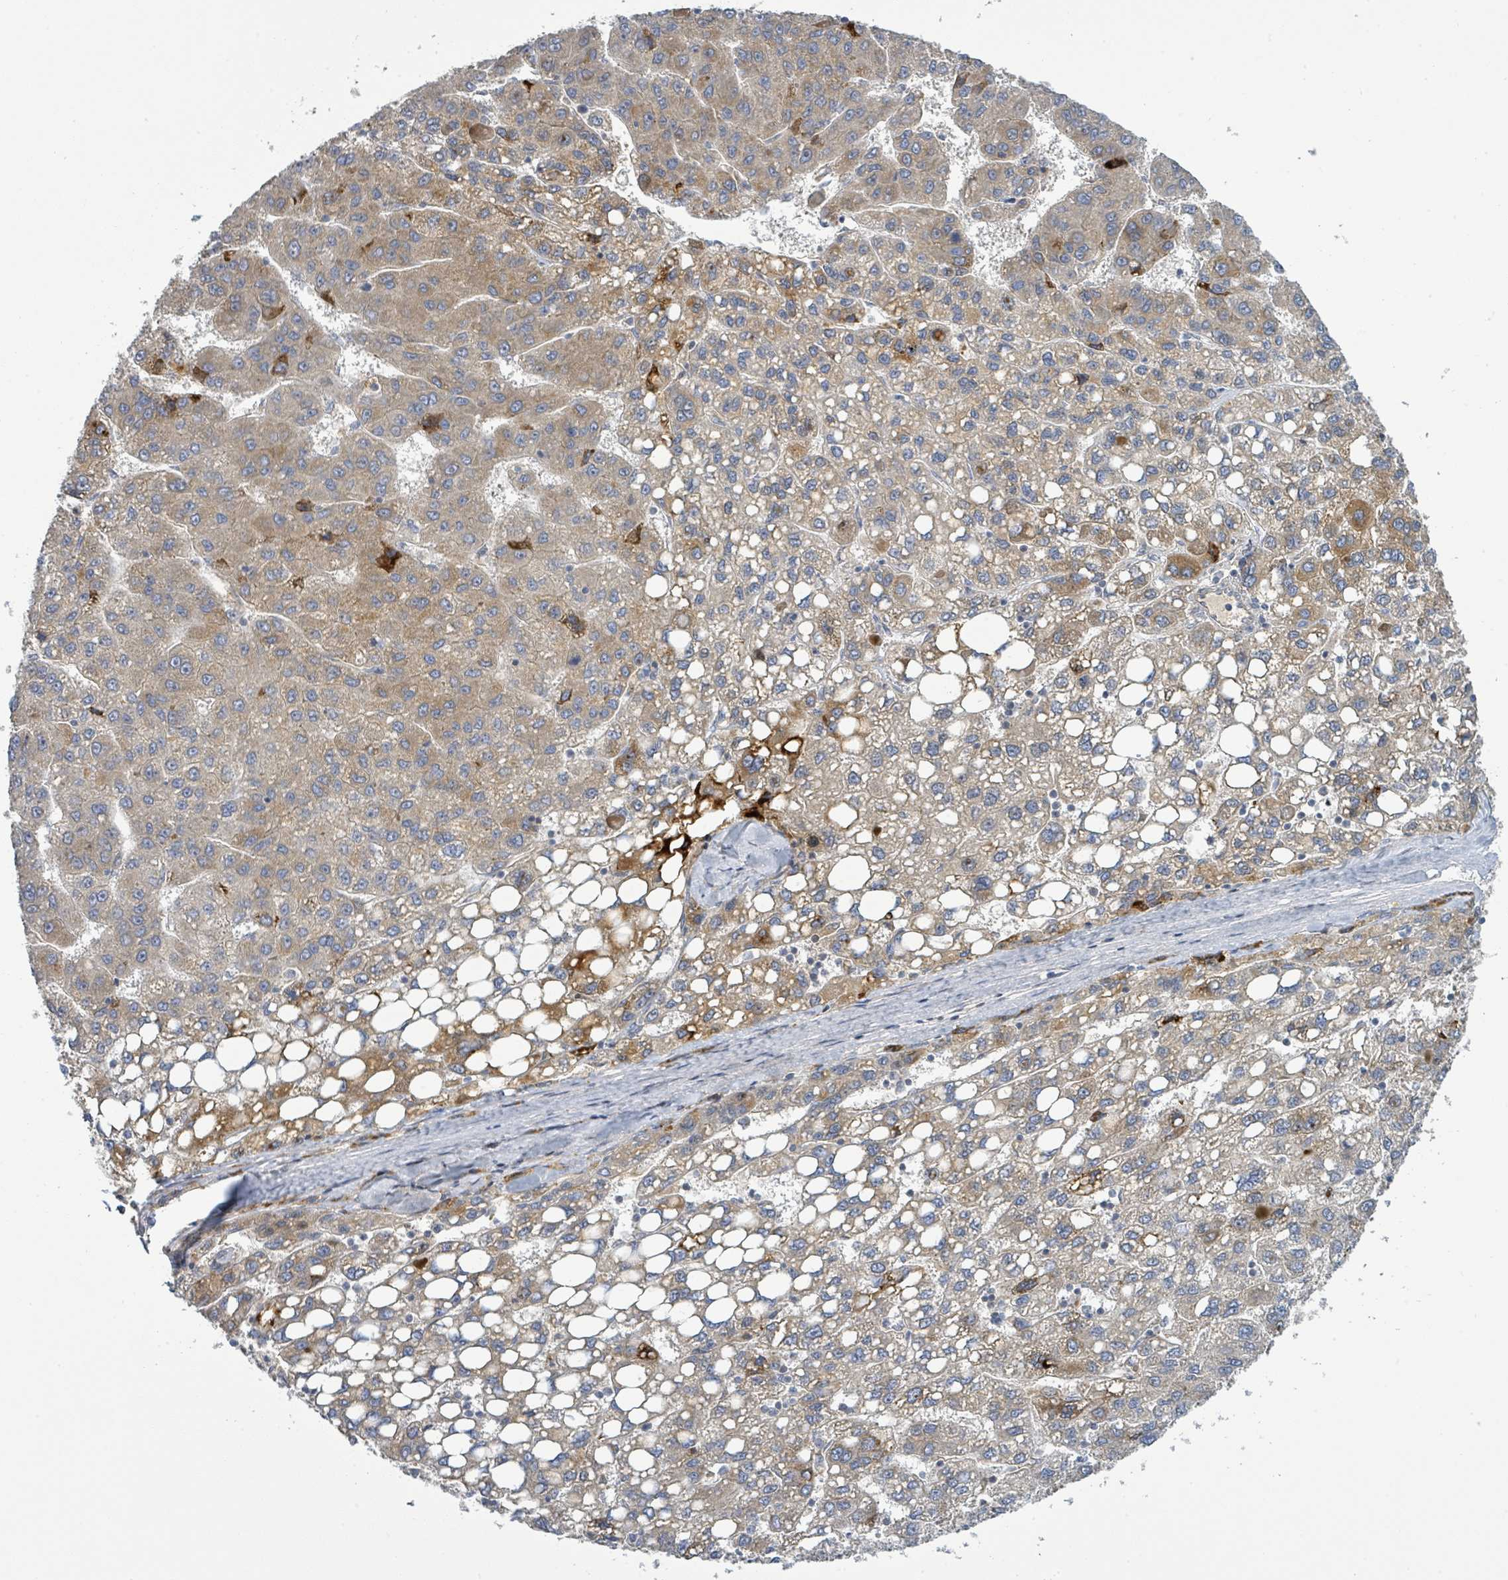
{"staining": {"intensity": "moderate", "quantity": ">75%", "location": "cytoplasmic/membranous"}, "tissue": "liver cancer", "cell_type": "Tumor cells", "image_type": "cancer", "snomed": [{"axis": "morphology", "description": "Carcinoma, Hepatocellular, NOS"}, {"axis": "topography", "description": "Liver"}], "caption": "This photomicrograph demonstrates immunohistochemistry staining of liver hepatocellular carcinoma, with medium moderate cytoplasmic/membranous staining in about >75% of tumor cells.", "gene": "CFAP210", "patient": {"sex": "female", "age": 82}}